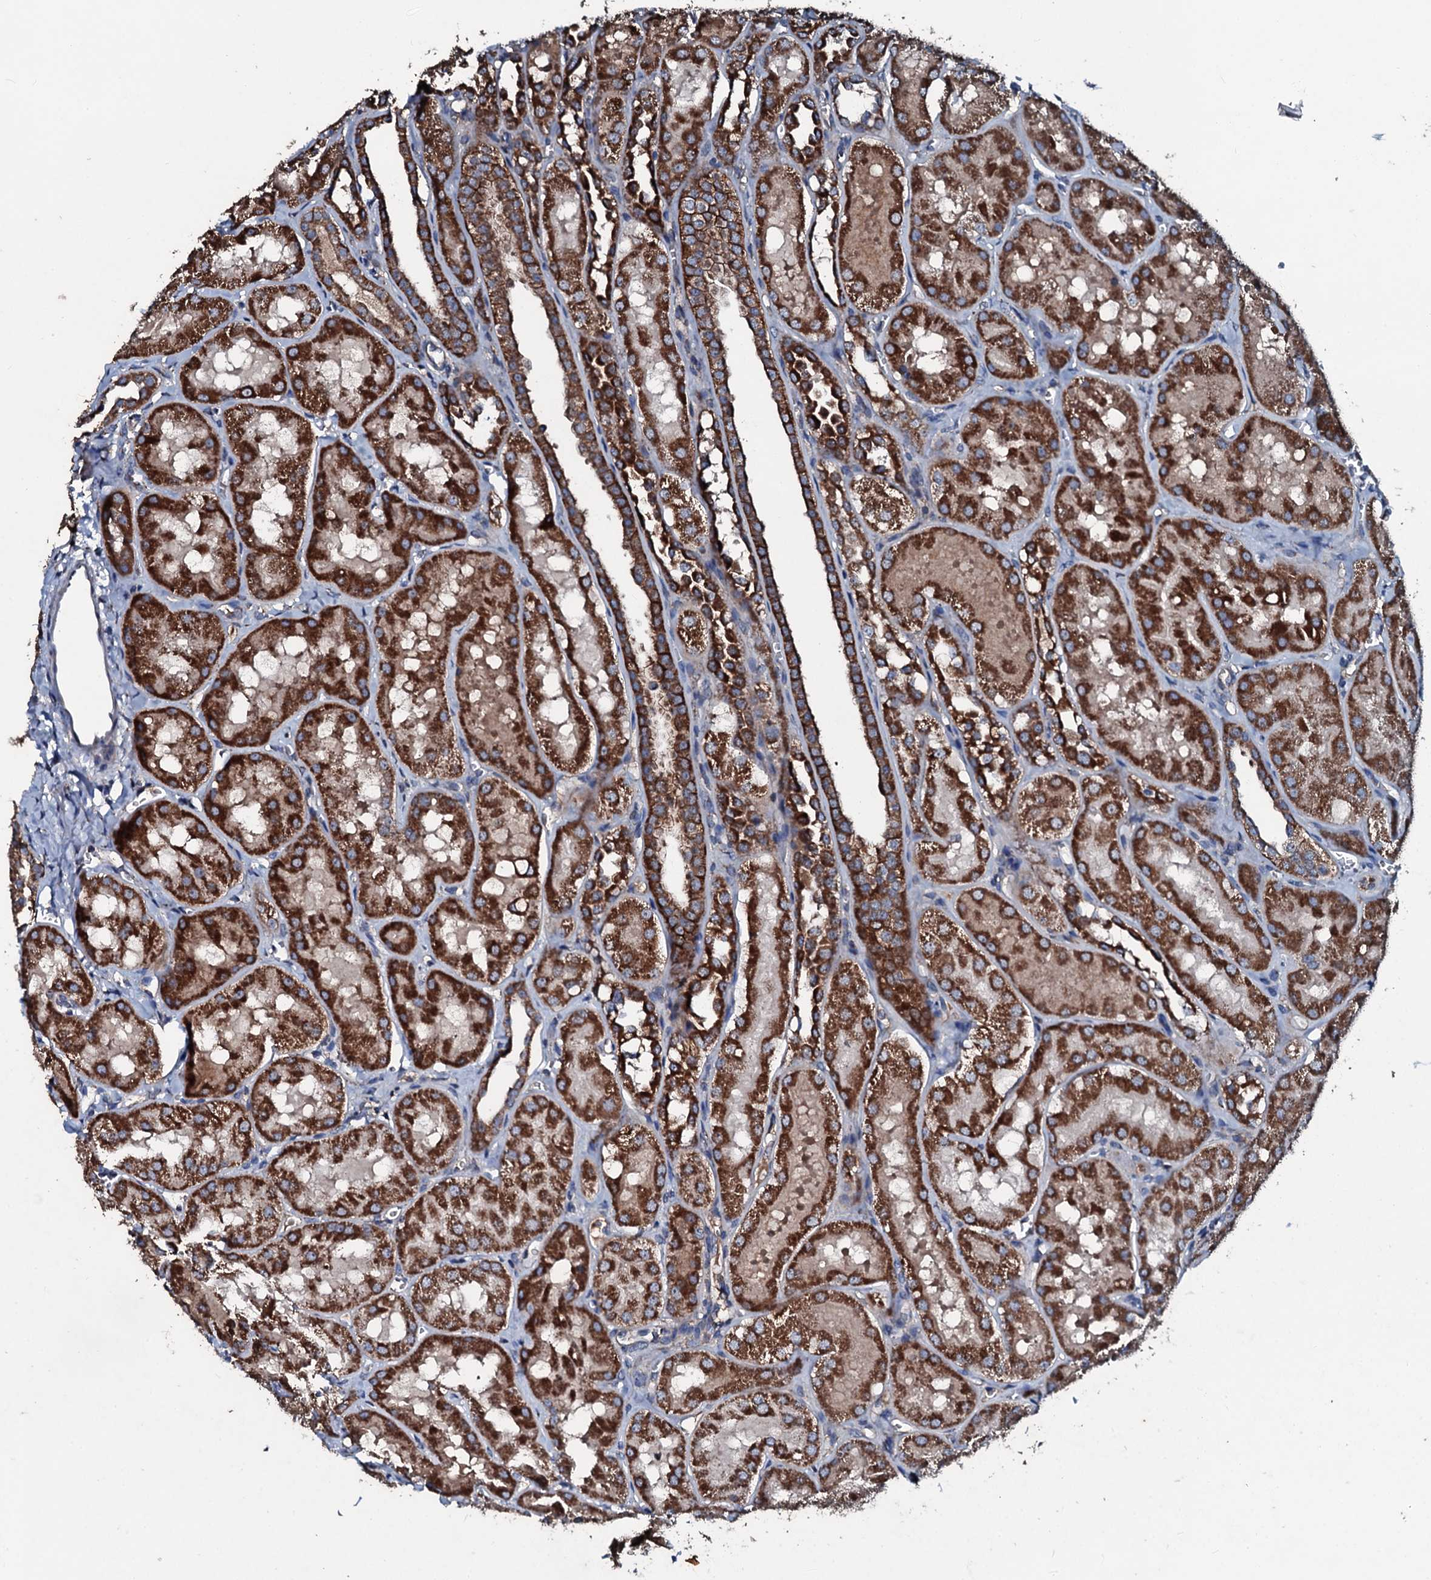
{"staining": {"intensity": "negative", "quantity": "none", "location": "none"}, "tissue": "kidney", "cell_type": "Cells in glomeruli", "image_type": "normal", "snomed": [{"axis": "morphology", "description": "Normal tissue, NOS"}, {"axis": "topography", "description": "Kidney"}, {"axis": "topography", "description": "Urinary bladder"}], "caption": "IHC micrograph of unremarkable kidney: human kidney stained with DAB displays no significant protein positivity in cells in glomeruli.", "gene": "ACSS3", "patient": {"sex": "male", "age": 16}}